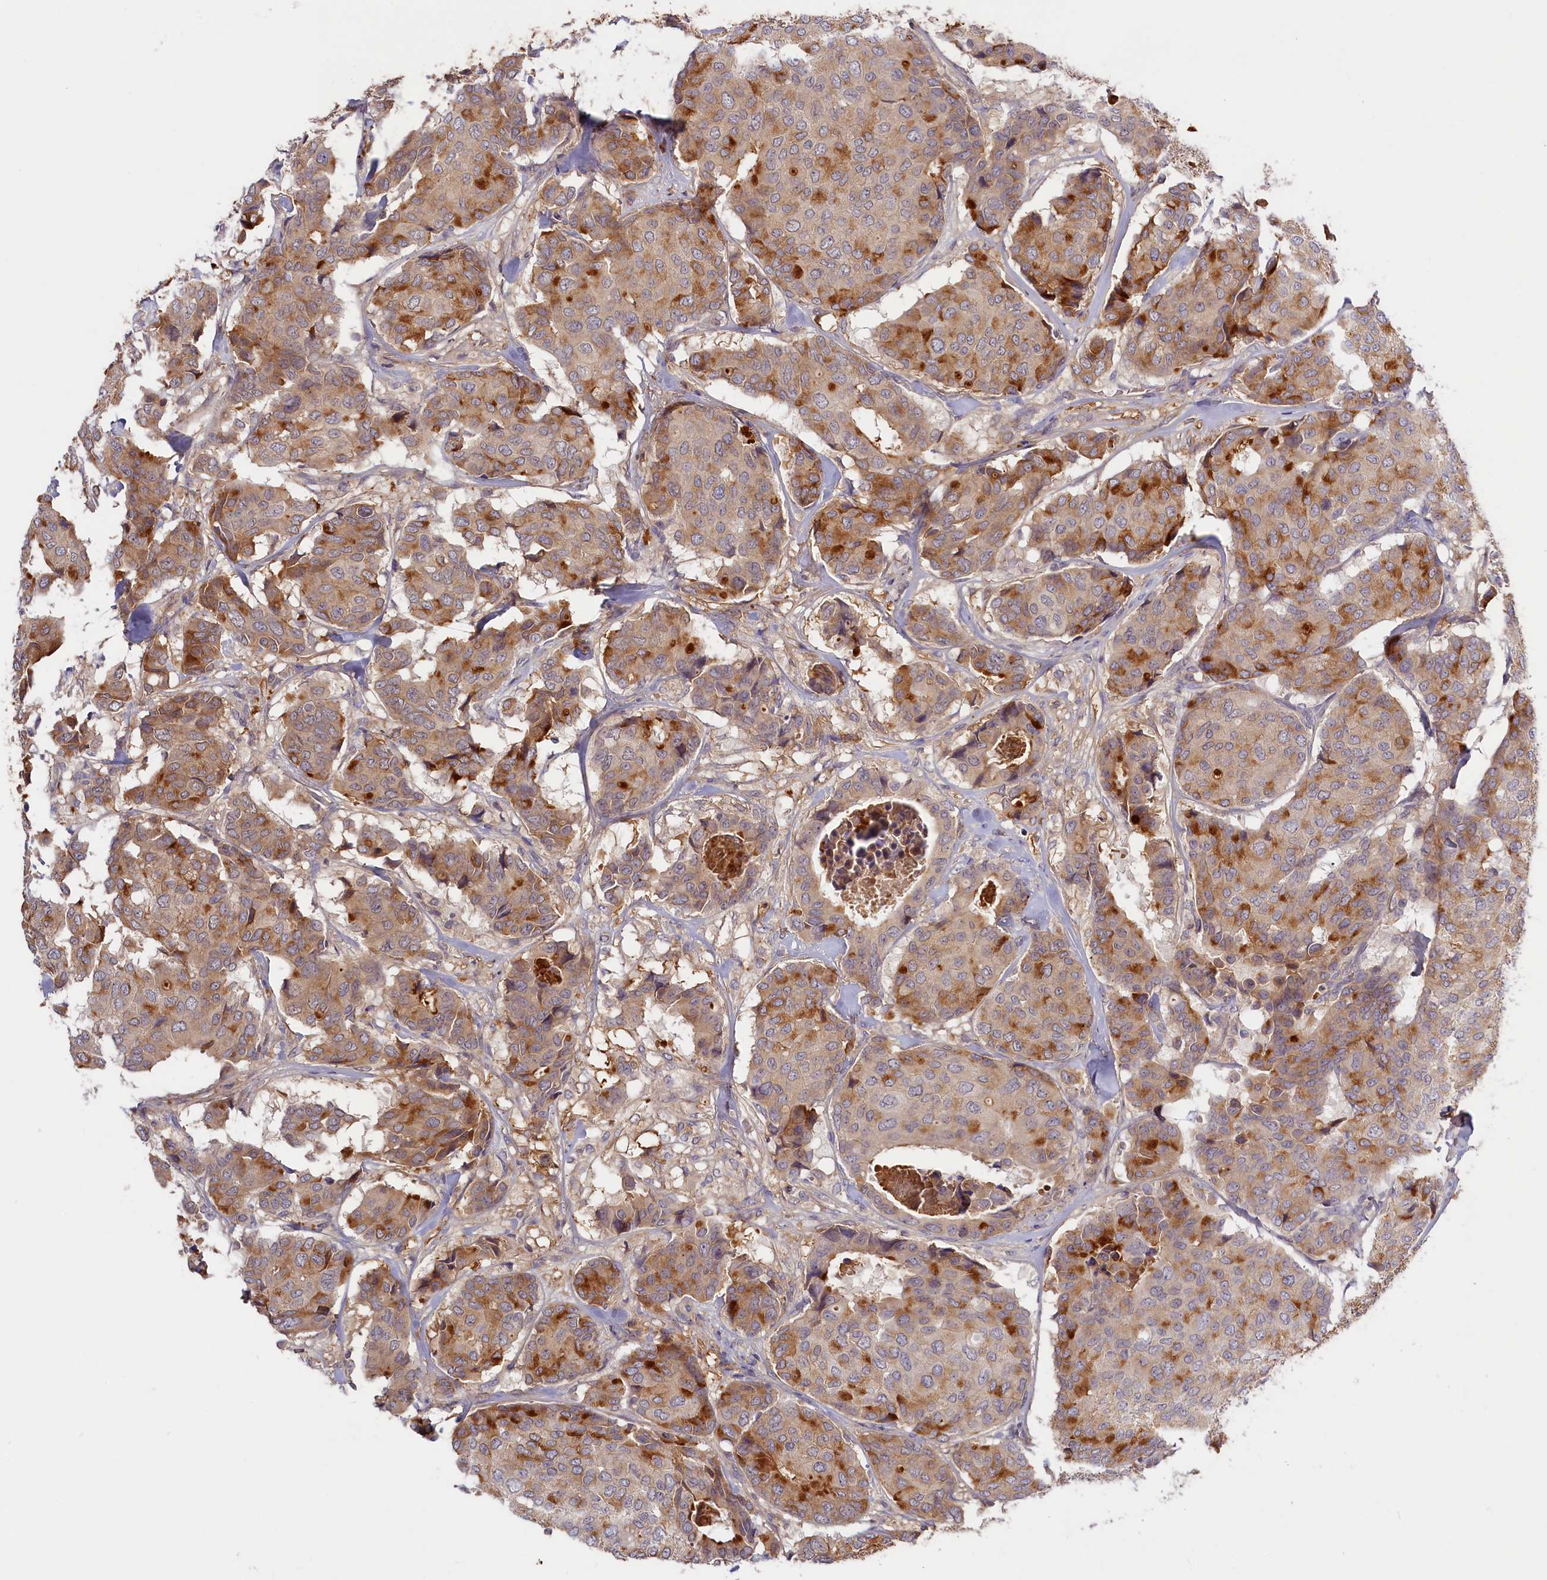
{"staining": {"intensity": "moderate", "quantity": "25%-75%", "location": "cytoplasmic/membranous"}, "tissue": "breast cancer", "cell_type": "Tumor cells", "image_type": "cancer", "snomed": [{"axis": "morphology", "description": "Duct carcinoma"}, {"axis": "topography", "description": "Breast"}], "caption": "Protein expression analysis of human breast invasive ductal carcinoma reveals moderate cytoplasmic/membranous expression in about 25%-75% of tumor cells.", "gene": "ADGRD1", "patient": {"sex": "female", "age": 75}}